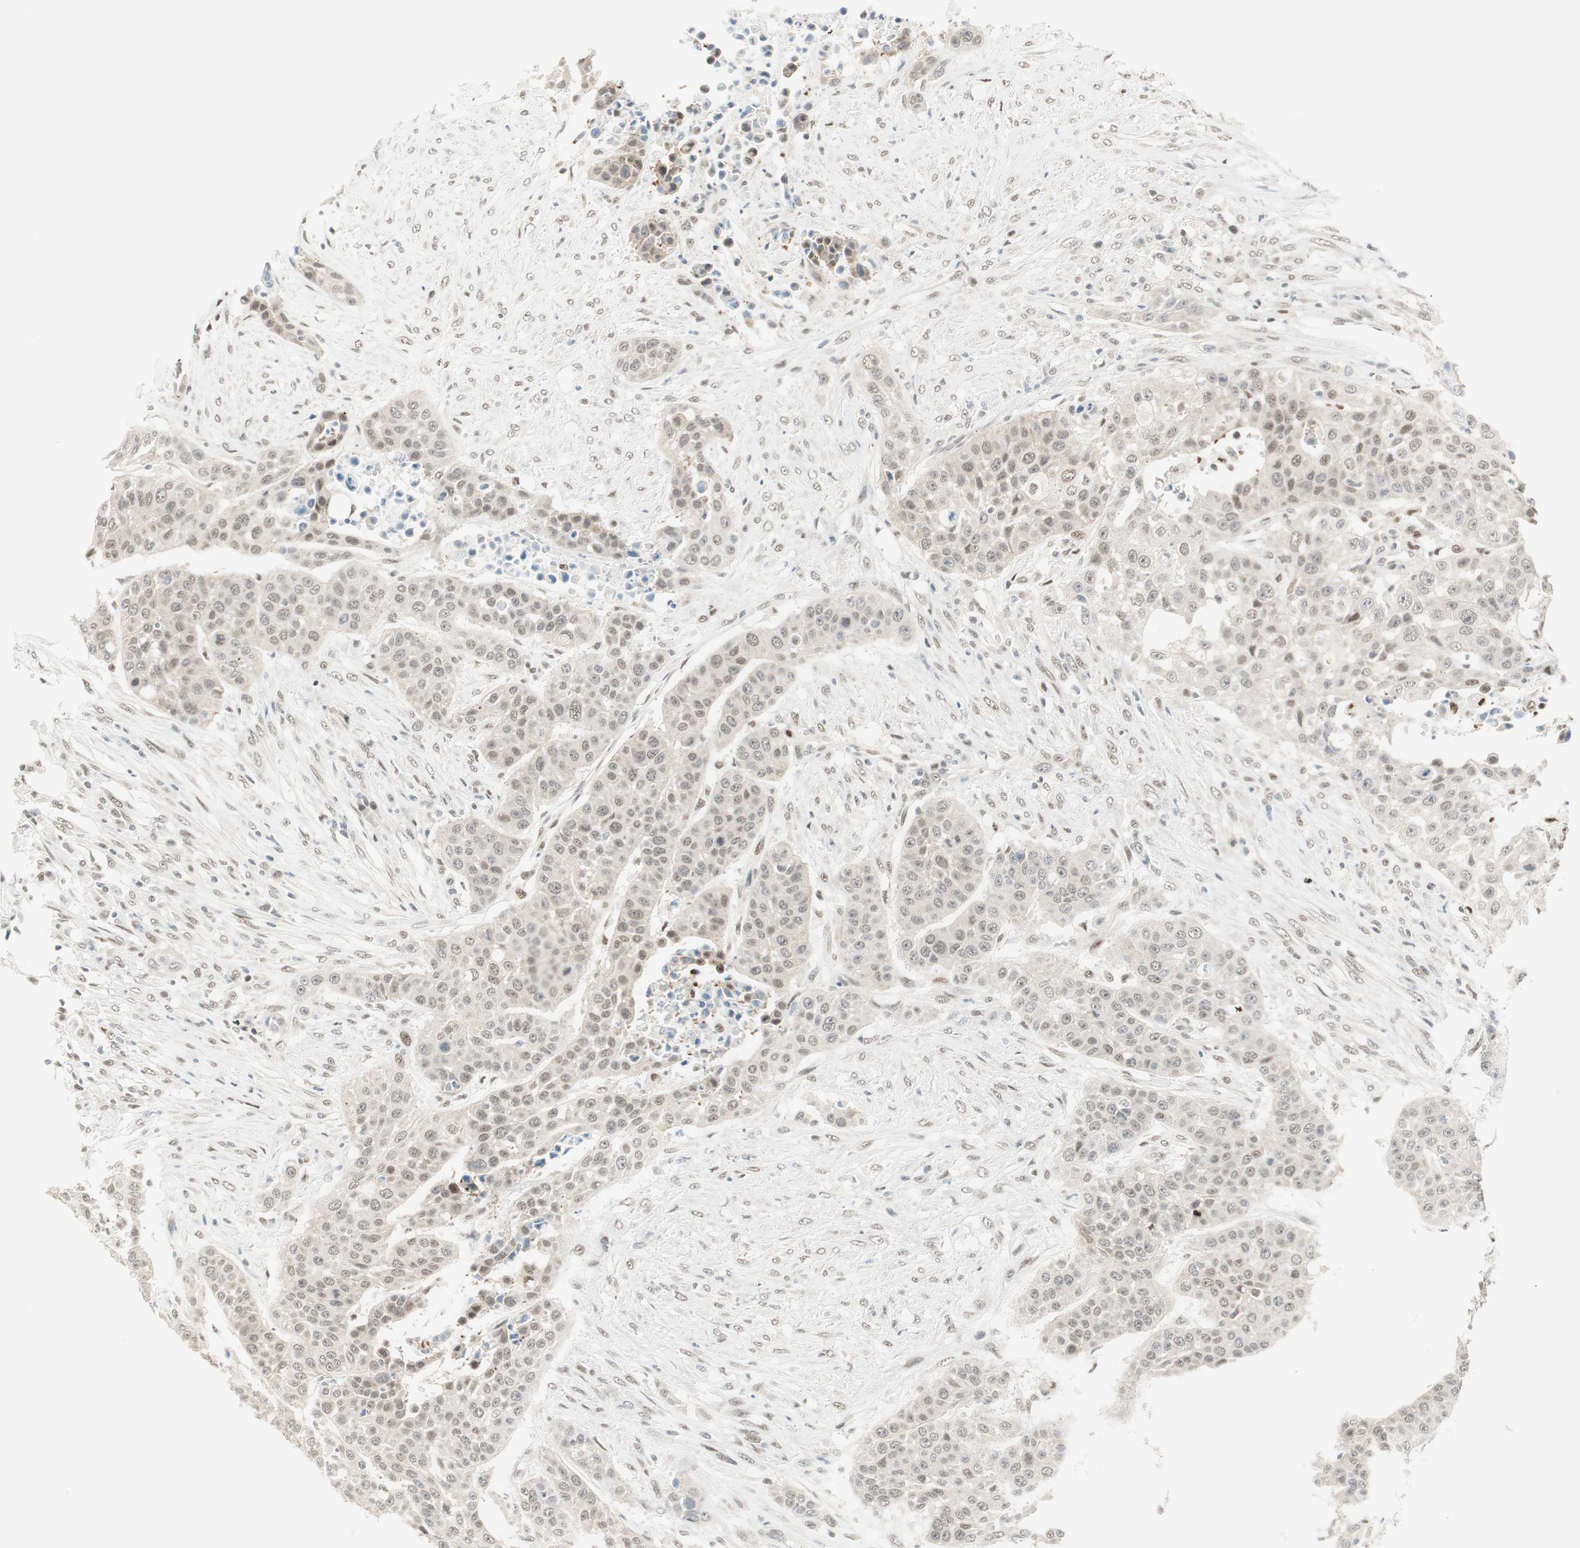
{"staining": {"intensity": "weak", "quantity": ">75%", "location": "nuclear"}, "tissue": "urothelial cancer", "cell_type": "Tumor cells", "image_type": "cancer", "snomed": [{"axis": "morphology", "description": "Urothelial carcinoma, High grade"}, {"axis": "topography", "description": "Urinary bladder"}], "caption": "There is low levels of weak nuclear expression in tumor cells of high-grade urothelial carcinoma, as demonstrated by immunohistochemical staining (brown color).", "gene": "ZBTB17", "patient": {"sex": "male", "age": 74}}